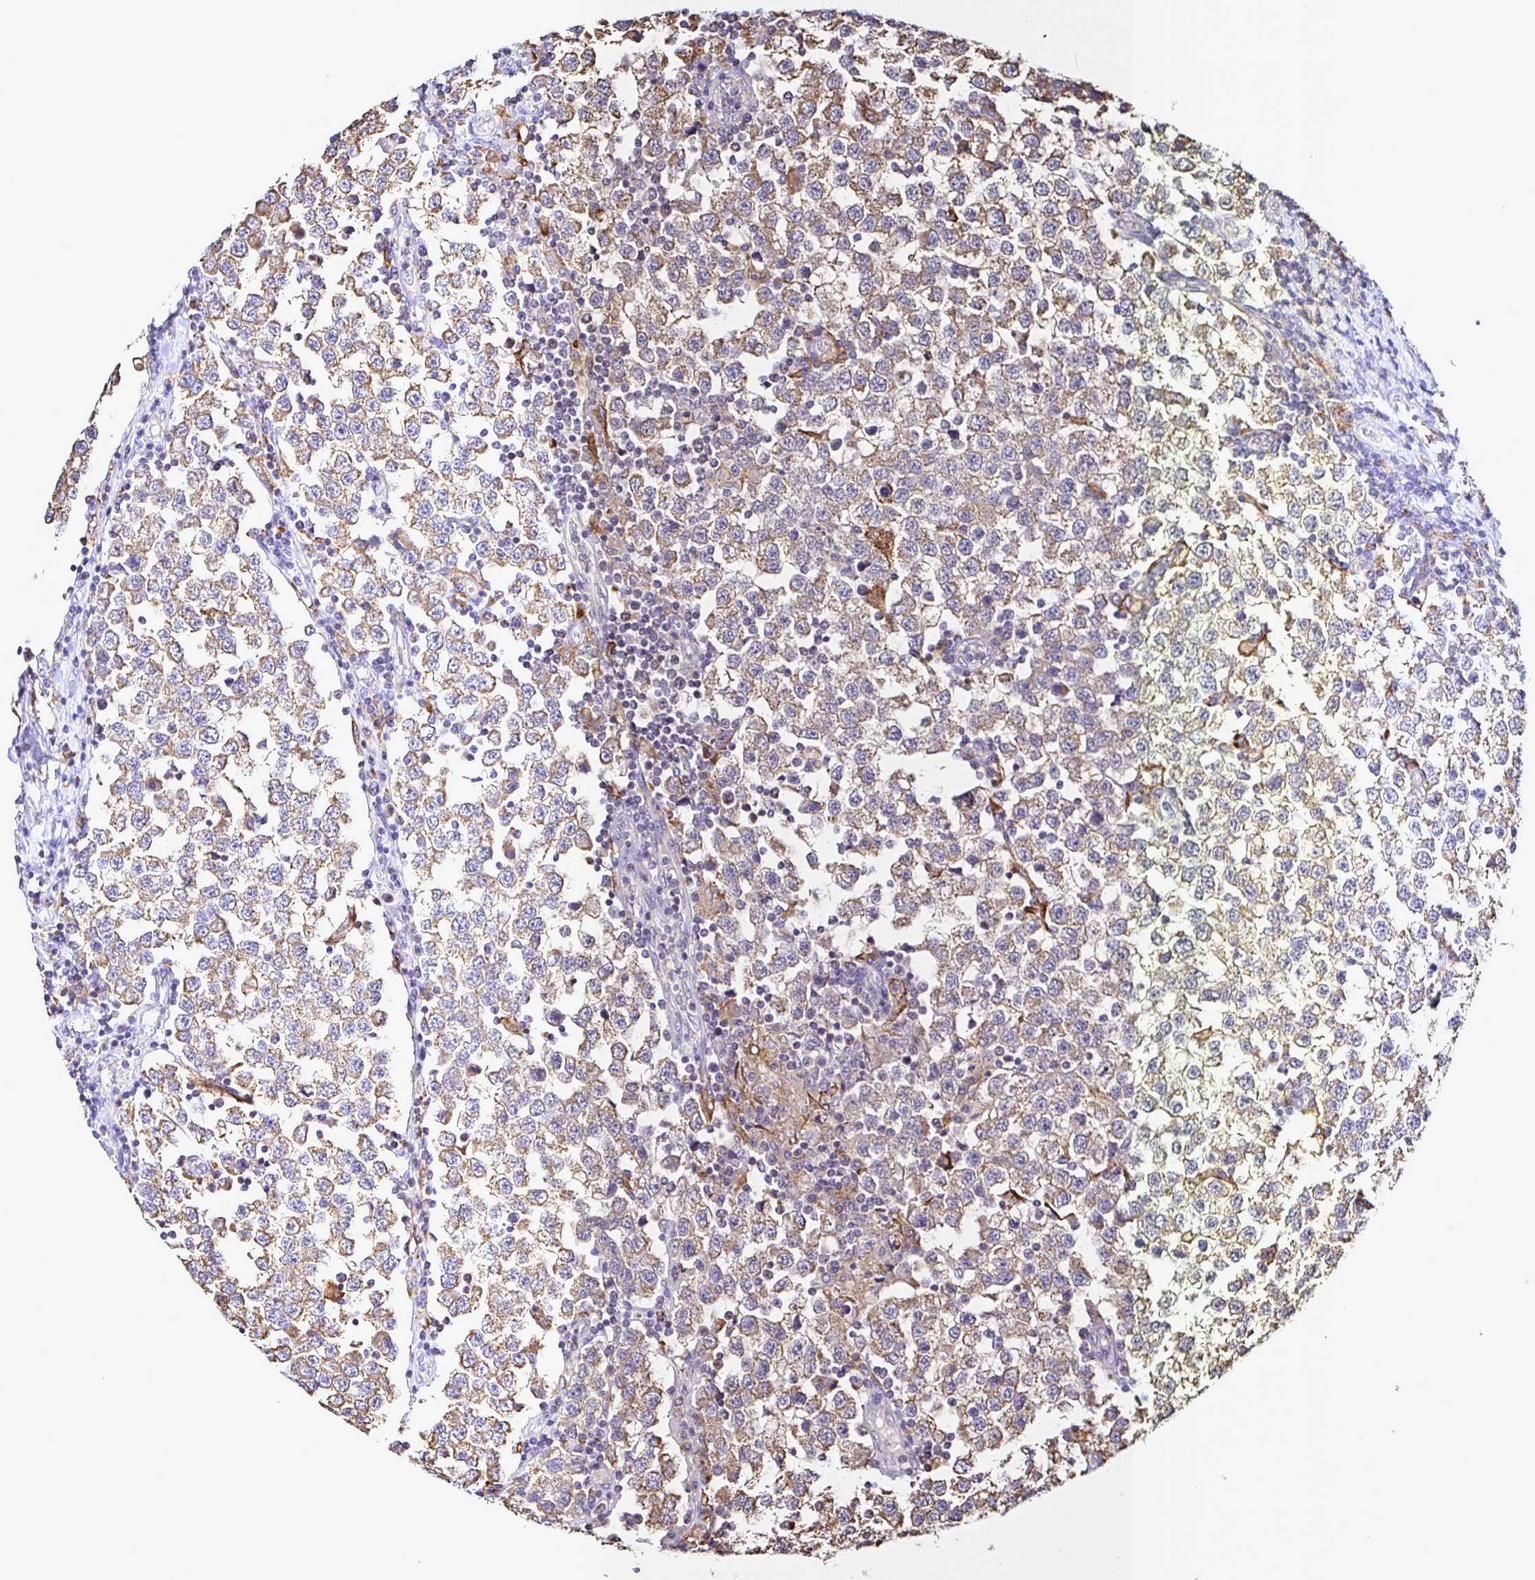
{"staining": {"intensity": "moderate", "quantity": ">75%", "location": "cytoplasmic/membranous"}, "tissue": "testis cancer", "cell_type": "Tumor cells", "image_type": "cancer", "snomed": [{"axis": "morphology", "description": "Seminoma, NOS"}, {"axis": "topography", "description": "Testis"}], "caption": "Testis seminoma stained with a protein marker demonstrates moderate staining in tumor cells.", "gene": "MSR1", "patient": {"sex": "male", "age": 34}}